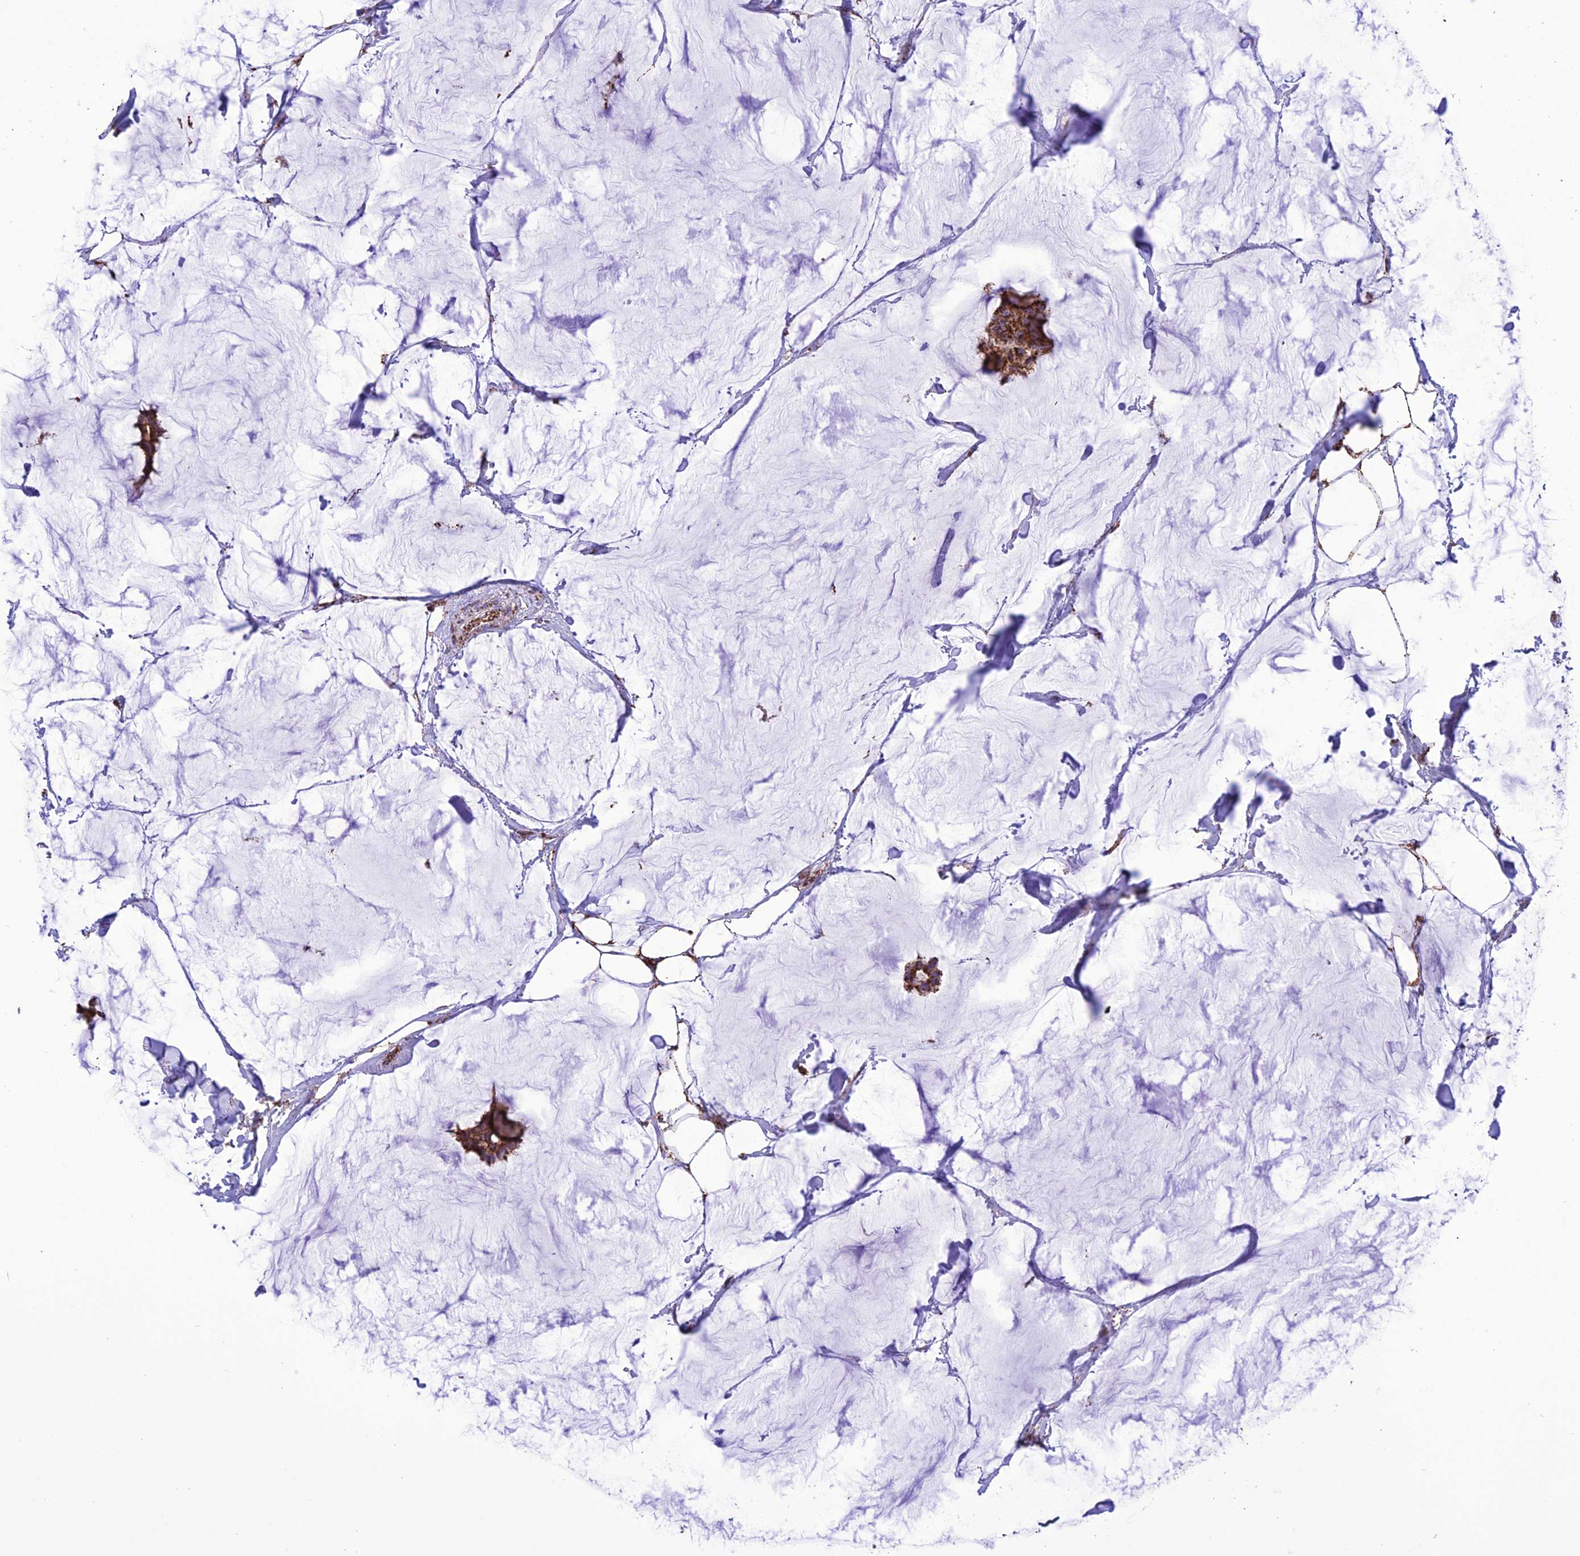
{"staining": {"intensity": "strong", "quantity": ">75%", "location": "cytoplasmic/membranous"}, "tissue": "breast cancer", "cell_type": "Tumor cells", "image_type": "cancer", "snomed": [{"axis": "morphology", "description": "Duct carcinoma"}, {"axis": "topography", "description": "Breast"}], "caption": "IHC image of infiltrating ductal carcinoma (breast) stained for a protein (brown), which demonstrates high levels of strong cytoplasmic/membranous positivity in about >75% of tumor cells.", "gene": "NDUFAF1", "patient": {"sex": "female", "age": 93}}